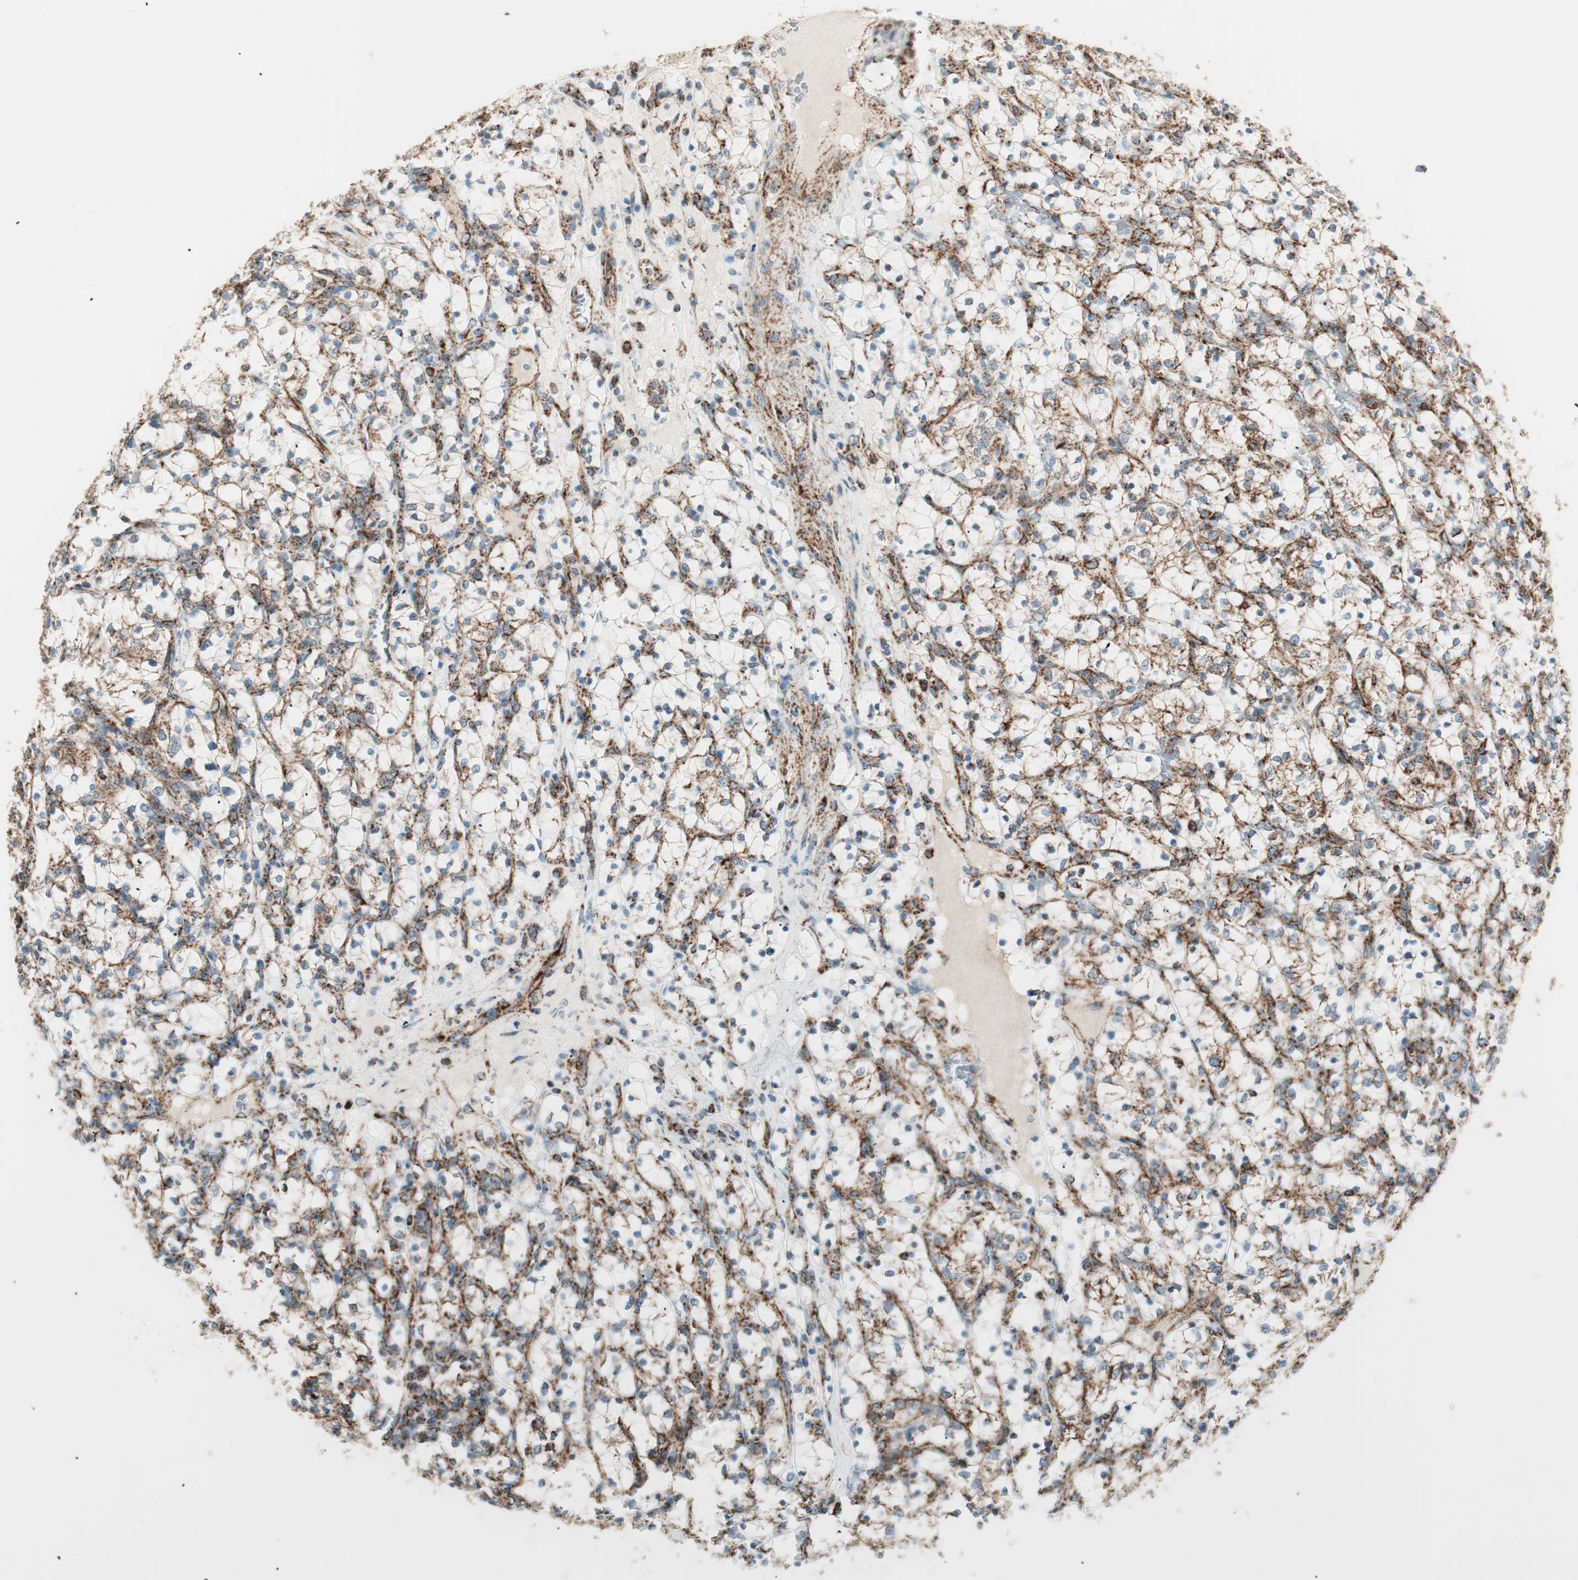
{"staining": {"intensity": "moderate", "quantity": "25%-75%", "location": "cytoplasmic/membranous"}, "tissue": "renal cancer", "cell_type": "Tumor cells", "image_type": "cancer", "snomed": [{"axis": "morphology", "description": "Adenocarcinoma, NOS"}, {"axis": "topography", "description": "Kidney"}], "caption": "Immunohistochemical staining of human renal cancer (adenocarcinoma) shows medium levels of moderate cytoplasmic/membranous positivity in approximately 25%-75% of tumor cells. The protein is shown in brown color, while the nuclei are stained blue.", "gene": "TOMM22", "patient": {"sex": "female", "age": 69}}